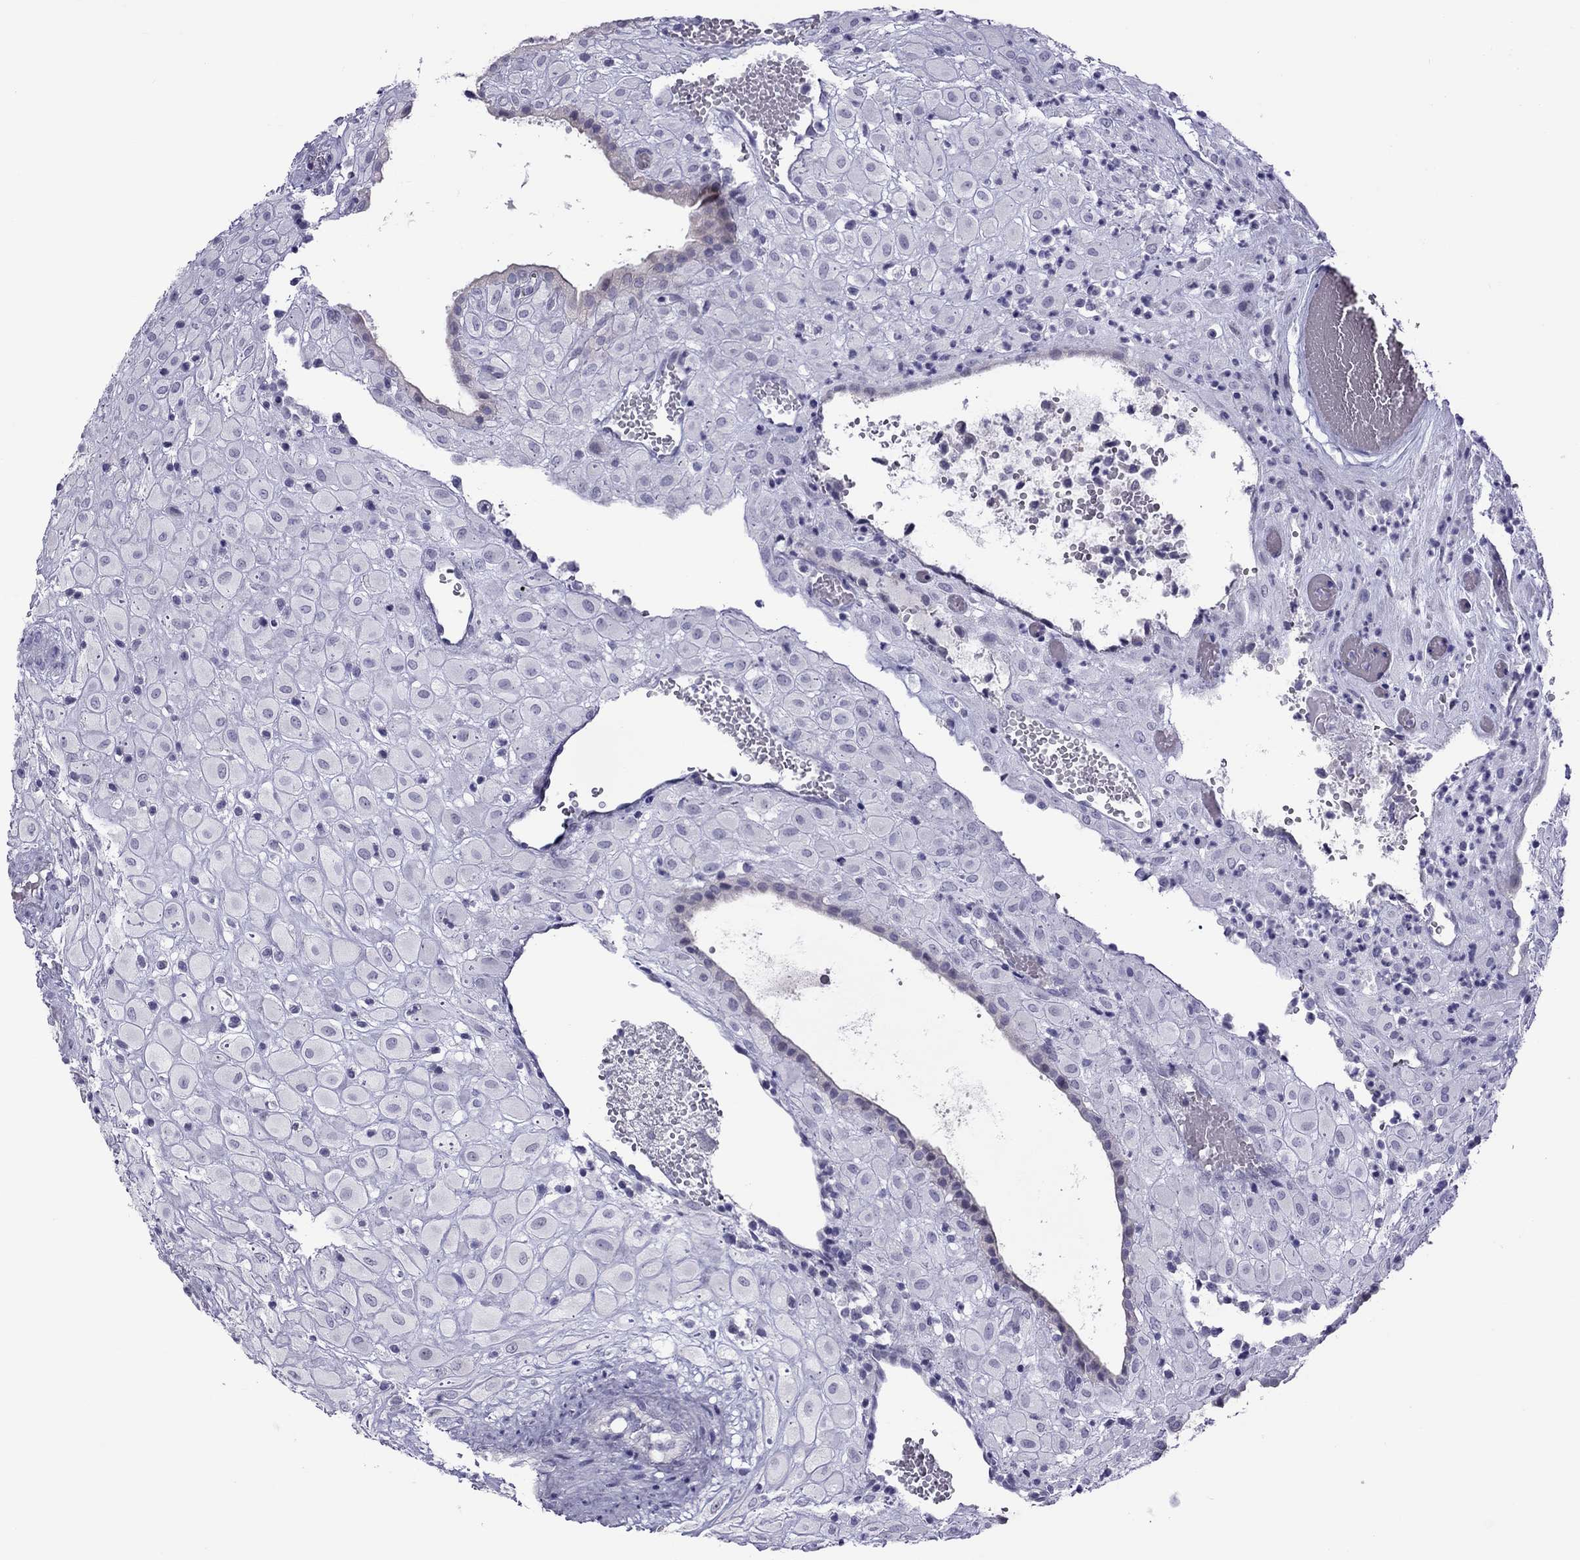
{"staining": {"intensity": "negative", "quantity": "none", "location": "none"}, "tissue": "placenta", "cell_type": "Decidual cells", "image_type": "normal", "snomed": [{"axis": "morphology", "description": "Normal tissue, NOS"}, {"axis": "topography", "description": "Placenta"}], "caption": "Decidual cells show no significant positivity in benign placenta.", "gene": "TEX14", "patient": {"sex": "female", "age": 24}}